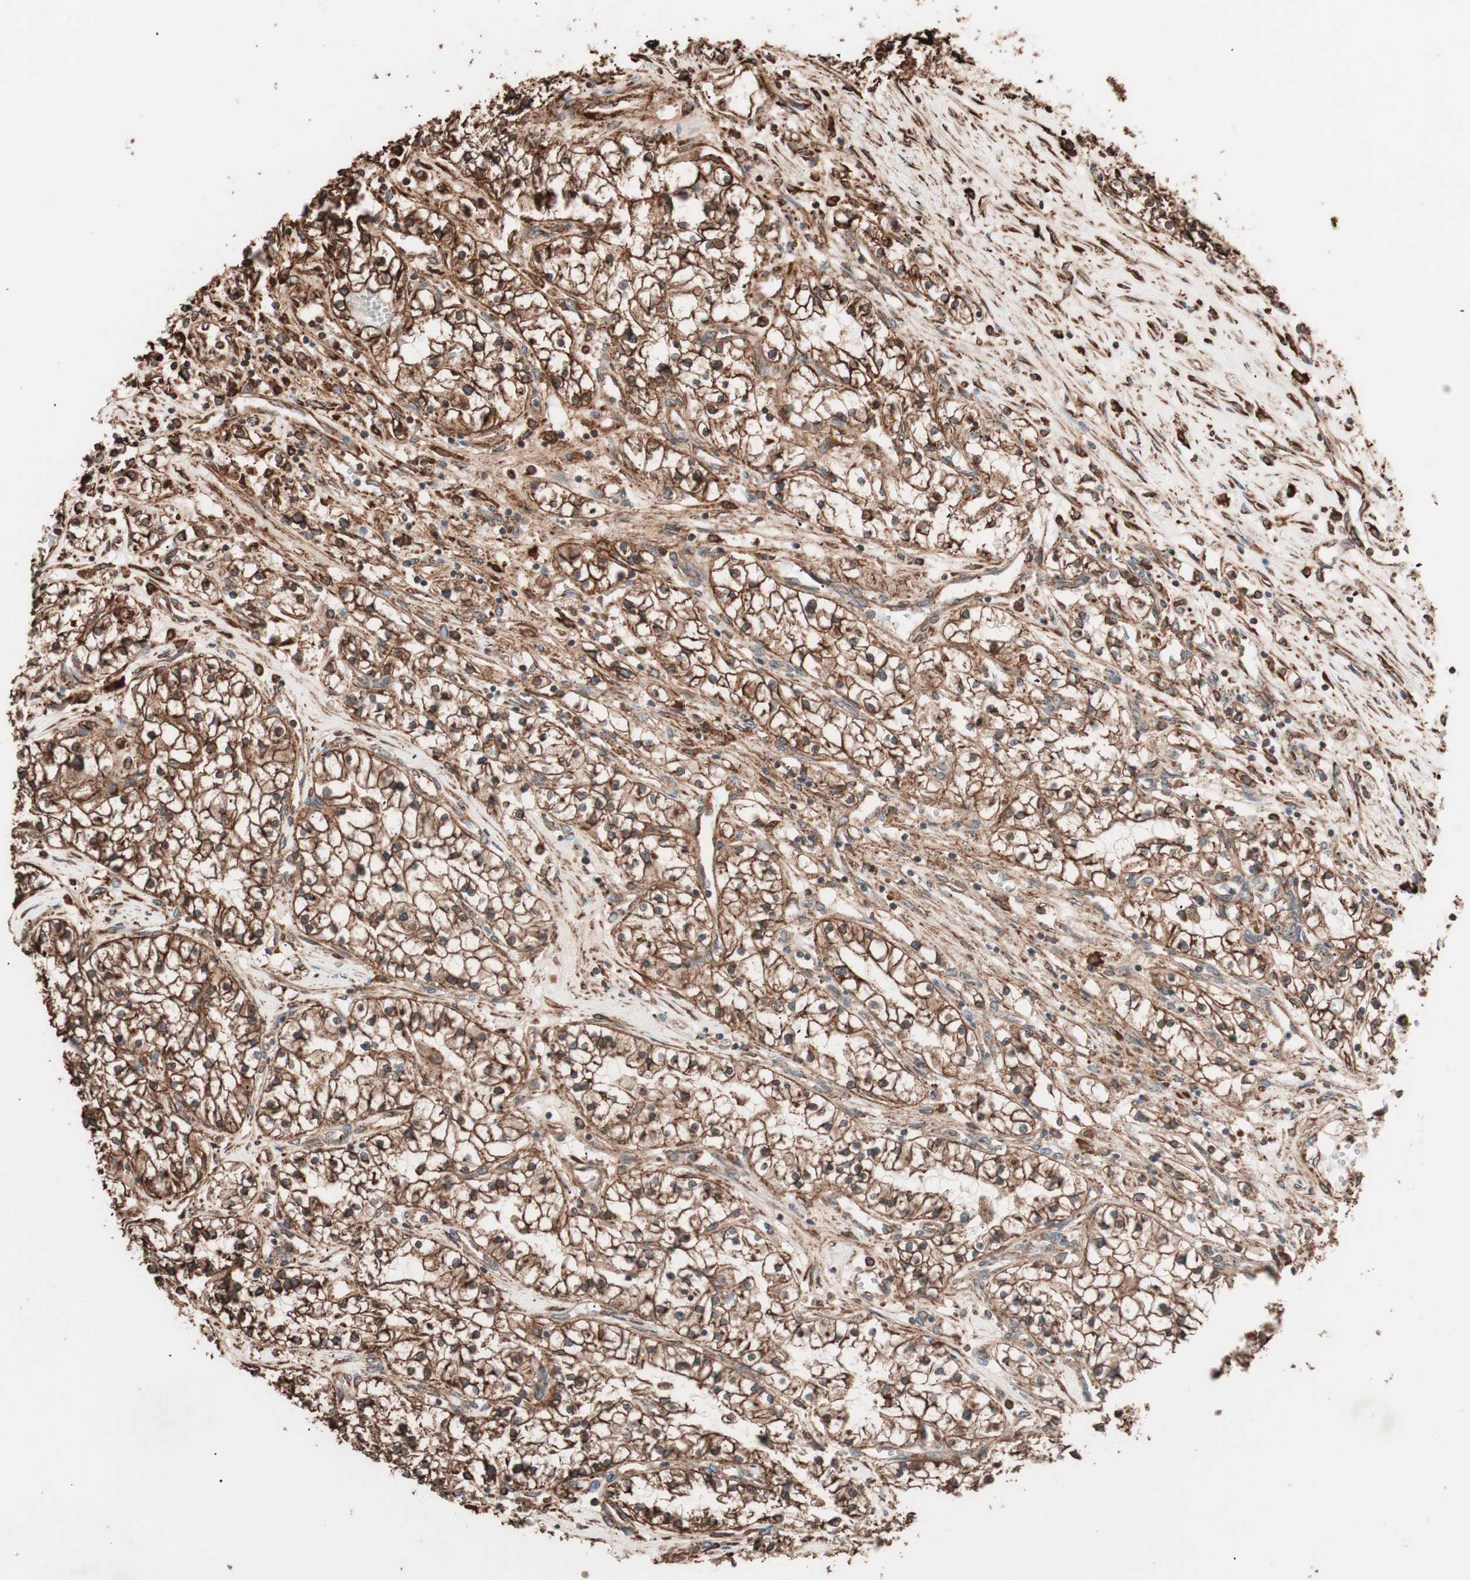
{"staining": {"intensity": "strong", "quantity": ">75%", "location": "cytoplasmic/membranous"}, "tissue": "renal cancer", "cell_type": "Tumor cells", "image_type": "cancer", "snomed": [{"axis": "morphology", "description": "Adenocarcinoma, NOS"}, {"axis": "topography", "description": "Kidney"}], "caption": "Immunohistochemical staining of human renal adenocarcinoma demonstrates high levels of strong cytoplasmic/membranous staining in about >75% of tumor cells.", "gene": "VEGFA", "patient": {"sex": "male", "age": 68}}